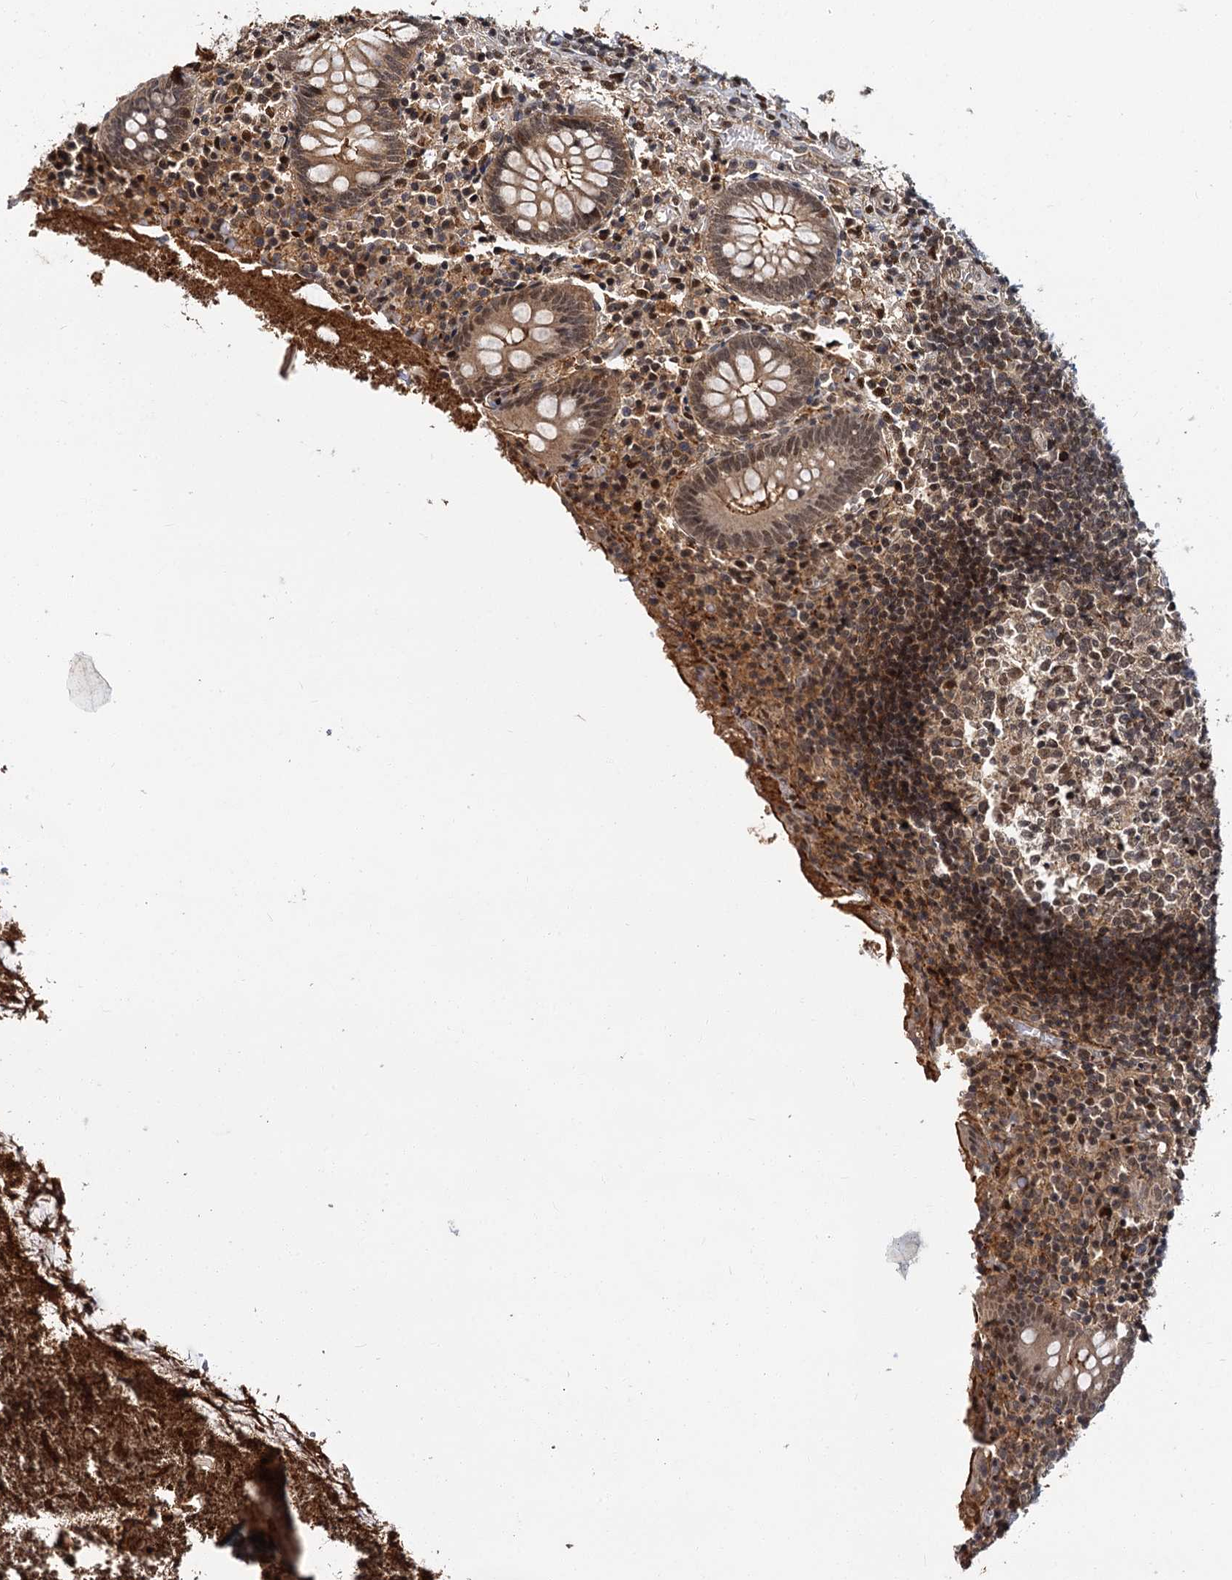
{"staining": {"intensity": "moderate", "quantity": ">75%", "location": "cytoplasmic/membranous,nuclear"}, "tissue": "appendix", "cell_type": "Glandular cells", "image_type": "normal", "snomed": [{"axis": "morphology", "description": "Normal tissue, NOS"}, {"axis": "topography", "description": "Appendix"}], "caption": "Immunohistochemical staining of unremarkable appendix exhibits moderate cytoplasmic/membranous,nuclear protein staining in about >75% of glandular cells.", "gene": "MBD6", "patient": {"sex": "female", "age": 17}}